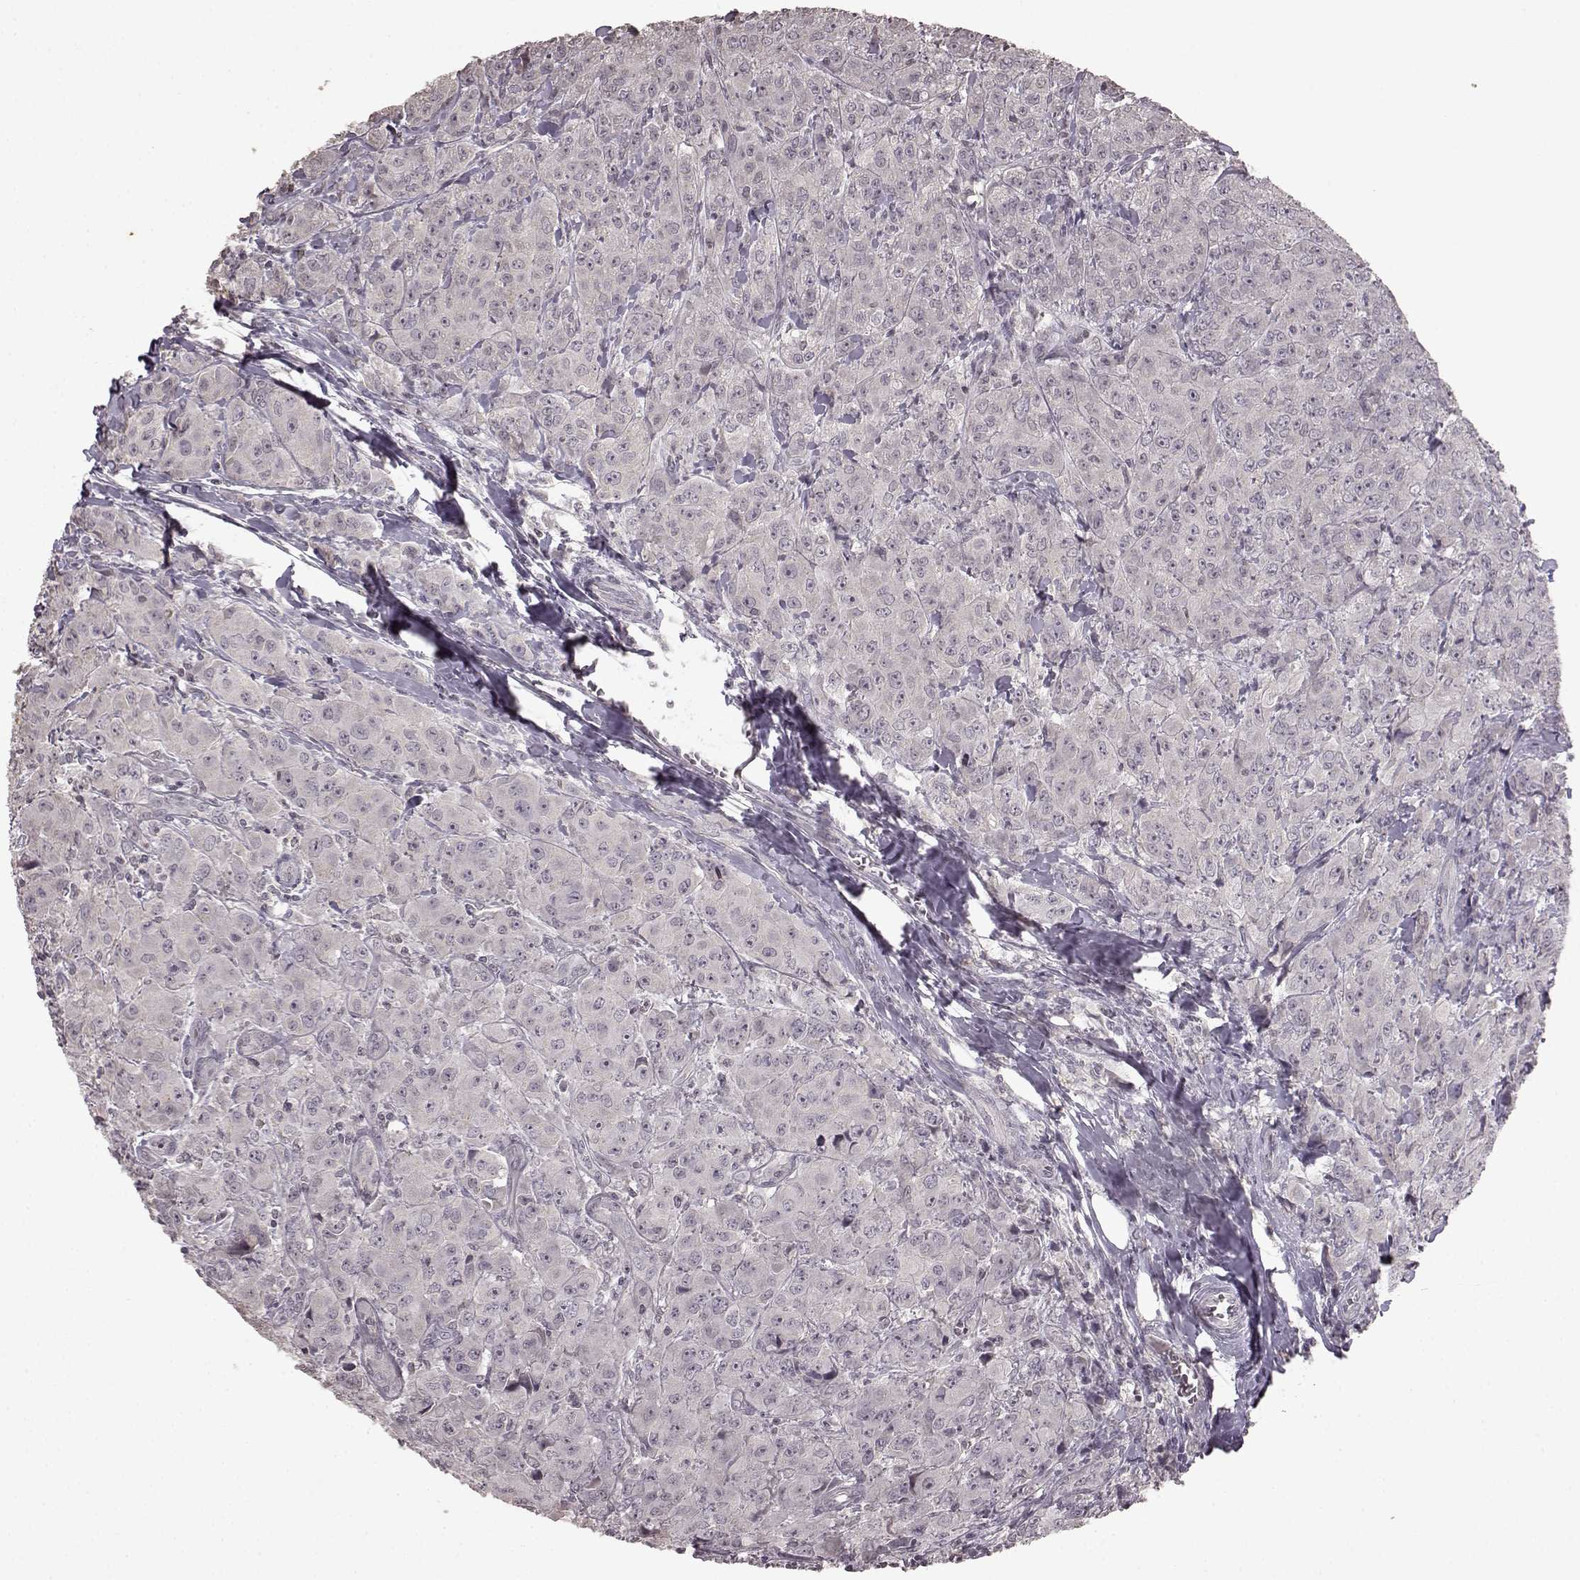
{"staining": {"intensity": "negative", "quantity": "none", "location": "none"}, "tissue": "breast cancer", "cell_type": "Tumor cells", "image_type": "cancer", "snomed": [{"axis": "morphology", "description": "Duct carcinoma"}, {"axis": "topography", "description": "Breast"}], "caption": "Tumor cells are negative for brown protein staining in breast cancer (invasive ductal carcinoma). (DAB IHC visualized using brightfield microscopy, high magnification).", "gene": "LHB", "patient": {"sex": "female", "age": 43}}